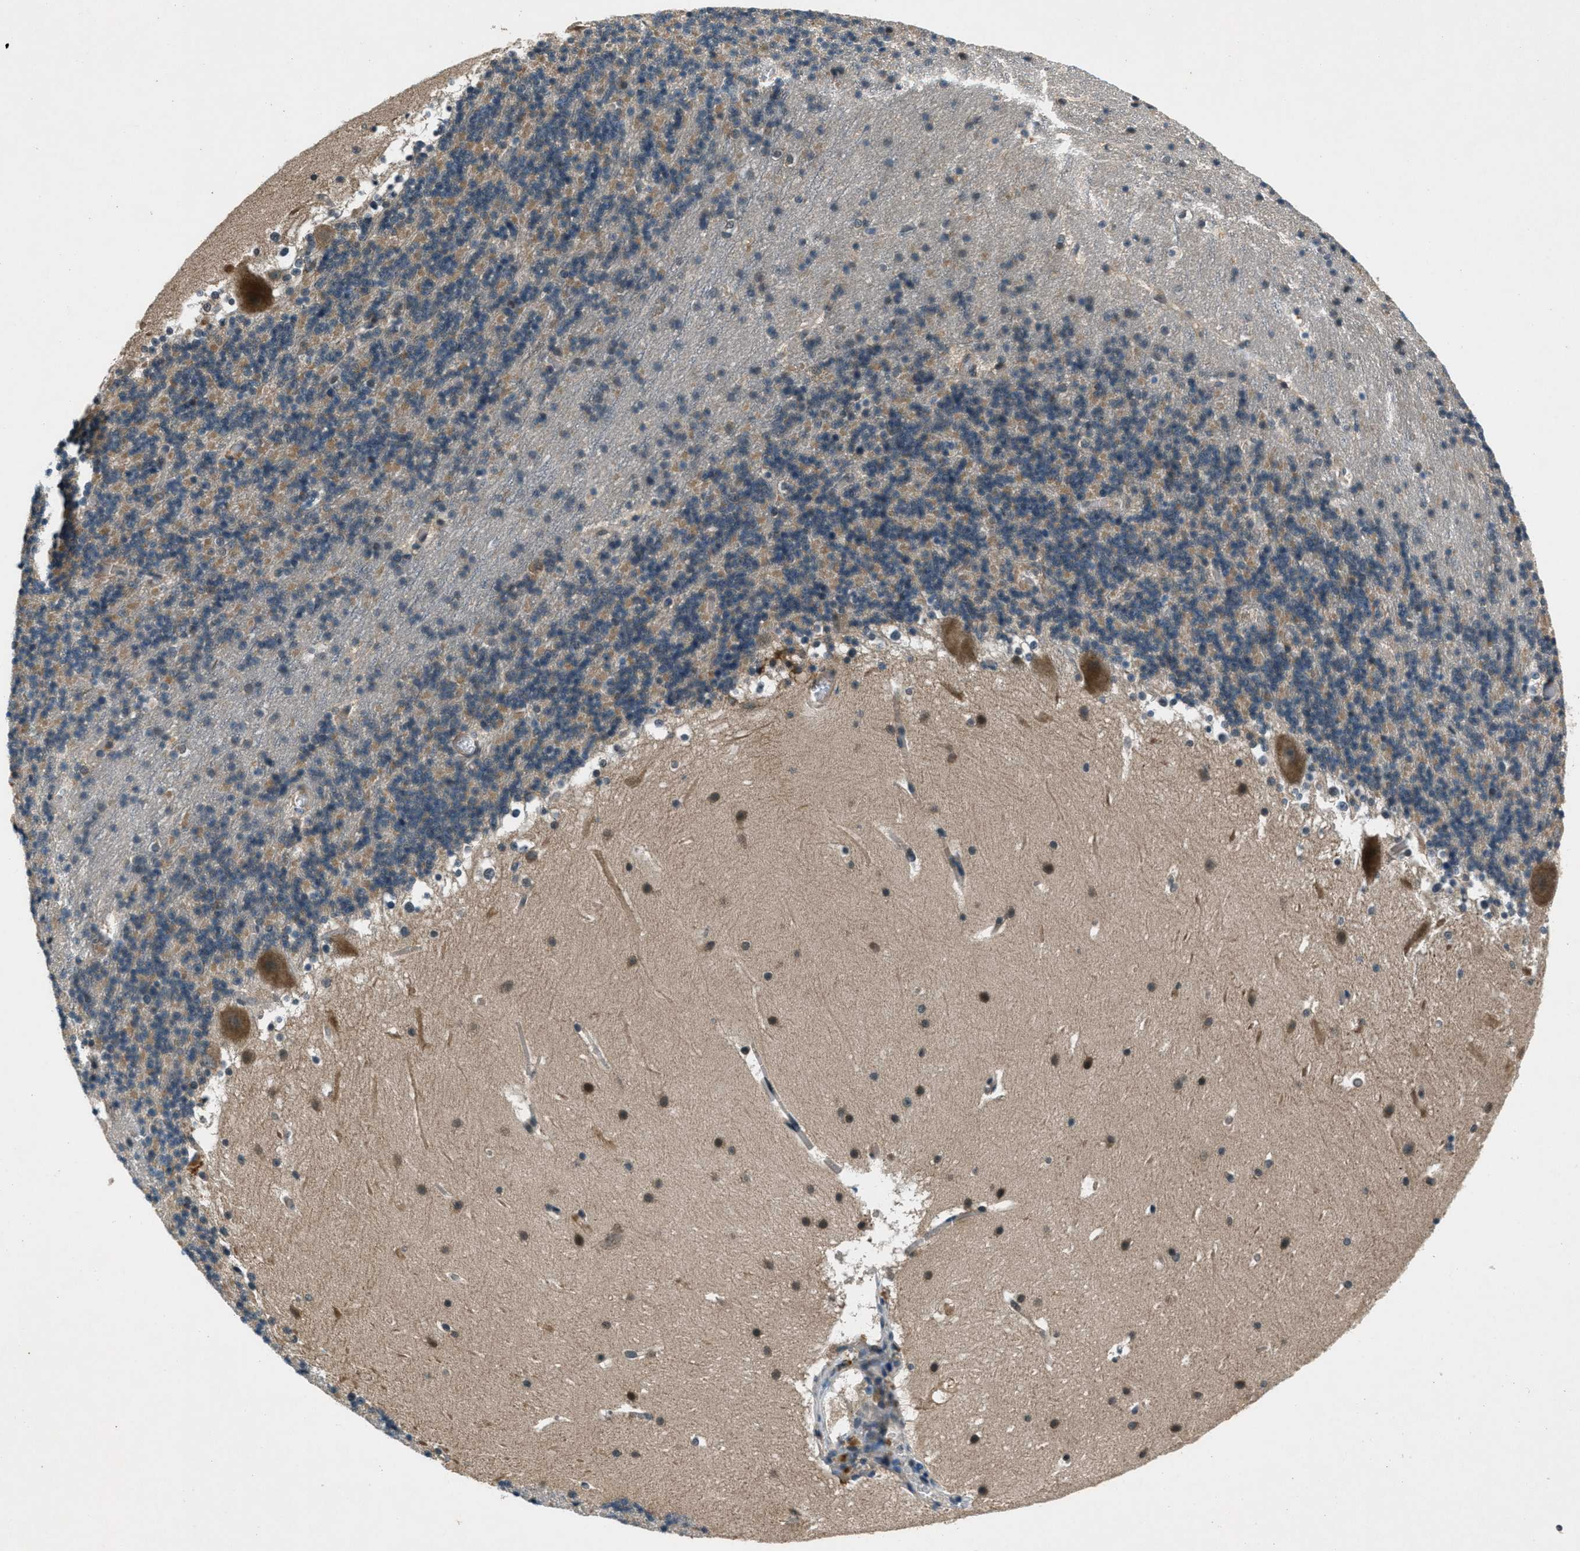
{"staining": {"intensity": "weak", "quantity": ">75%", "location": "cytoplasmic/membranous"}, "tissue": "cerebellum", "cell_type": "Cells in granular layer", "image_type": "normal", "snomed": [{"axis": "morphology", "description": "Normal tissue, NOS"}, {"axis": "topography", "description": "Cerebellum"}], "caption": "Immunohistochemistry micrograph of normal cerebellum: human cerebellum stained using IHC exhibits low levels of weak protein expression localized specifically in the cytoplasmic/membranous of cells in granular layer, appearing as a cytoplasmic/membranous brown color.", "gene": "EPSTI1", "patient": {"sex": "male", "age": 45}}